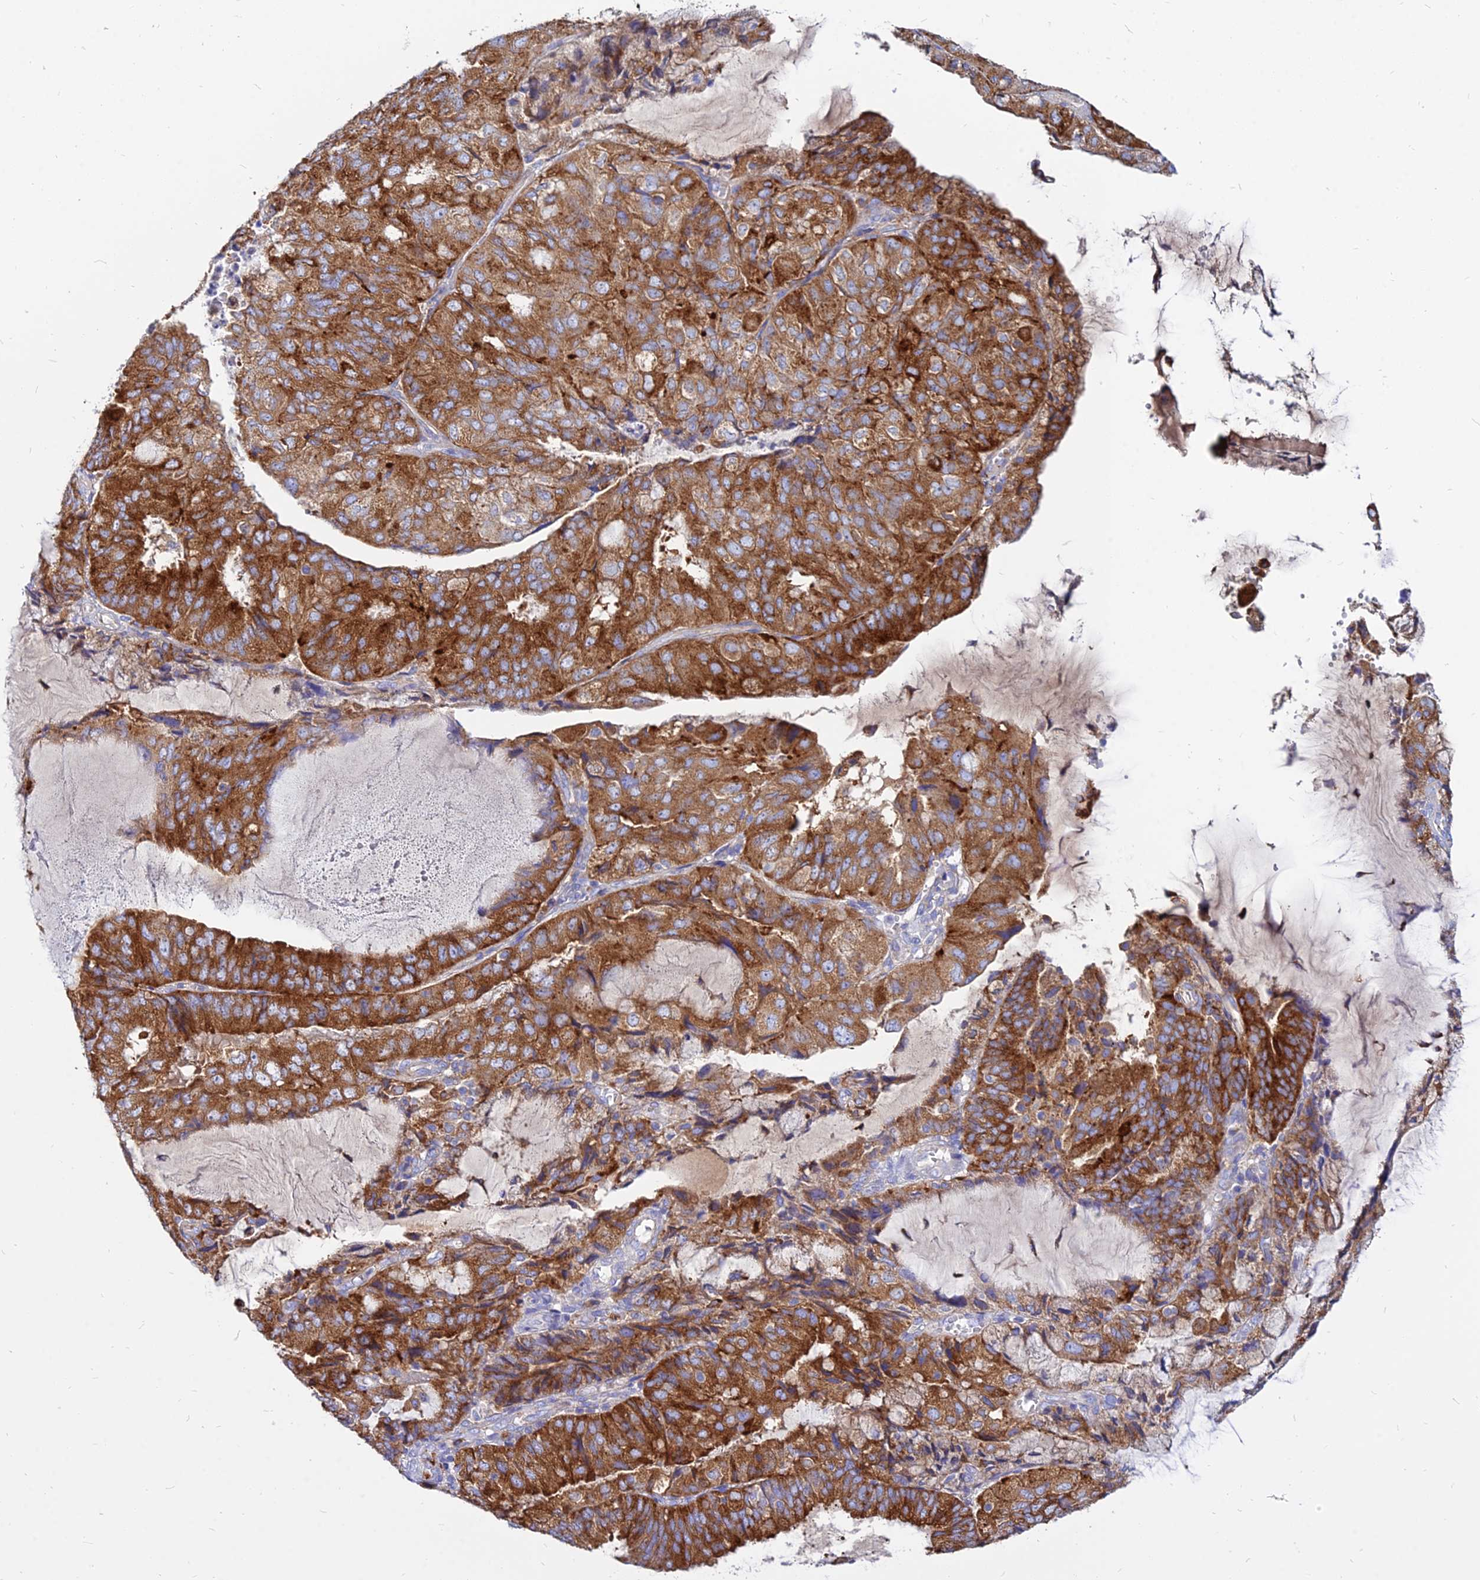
{"staining": {"intensity": "strong", "quantity": ">75%", "location": "cytoplasmic/membranous"}, "tissue": "endometrial cancer", "cell_type": "Tumor cells", "image_type": "cancer", "snomed": [{"axis": "morphology", "description": "Adenocarcinoma, NOS"}, {"axis": "topography", "description": "Endometrium"}], "caption": "Immunohistochemistry (DAB) staining of endometrial cancer displays strong cytoplasmic/membranous protein expression in about >75% of tumor cells.", "gene": "AGTRAP", "patient": {"sex": "female", "age": 81}}